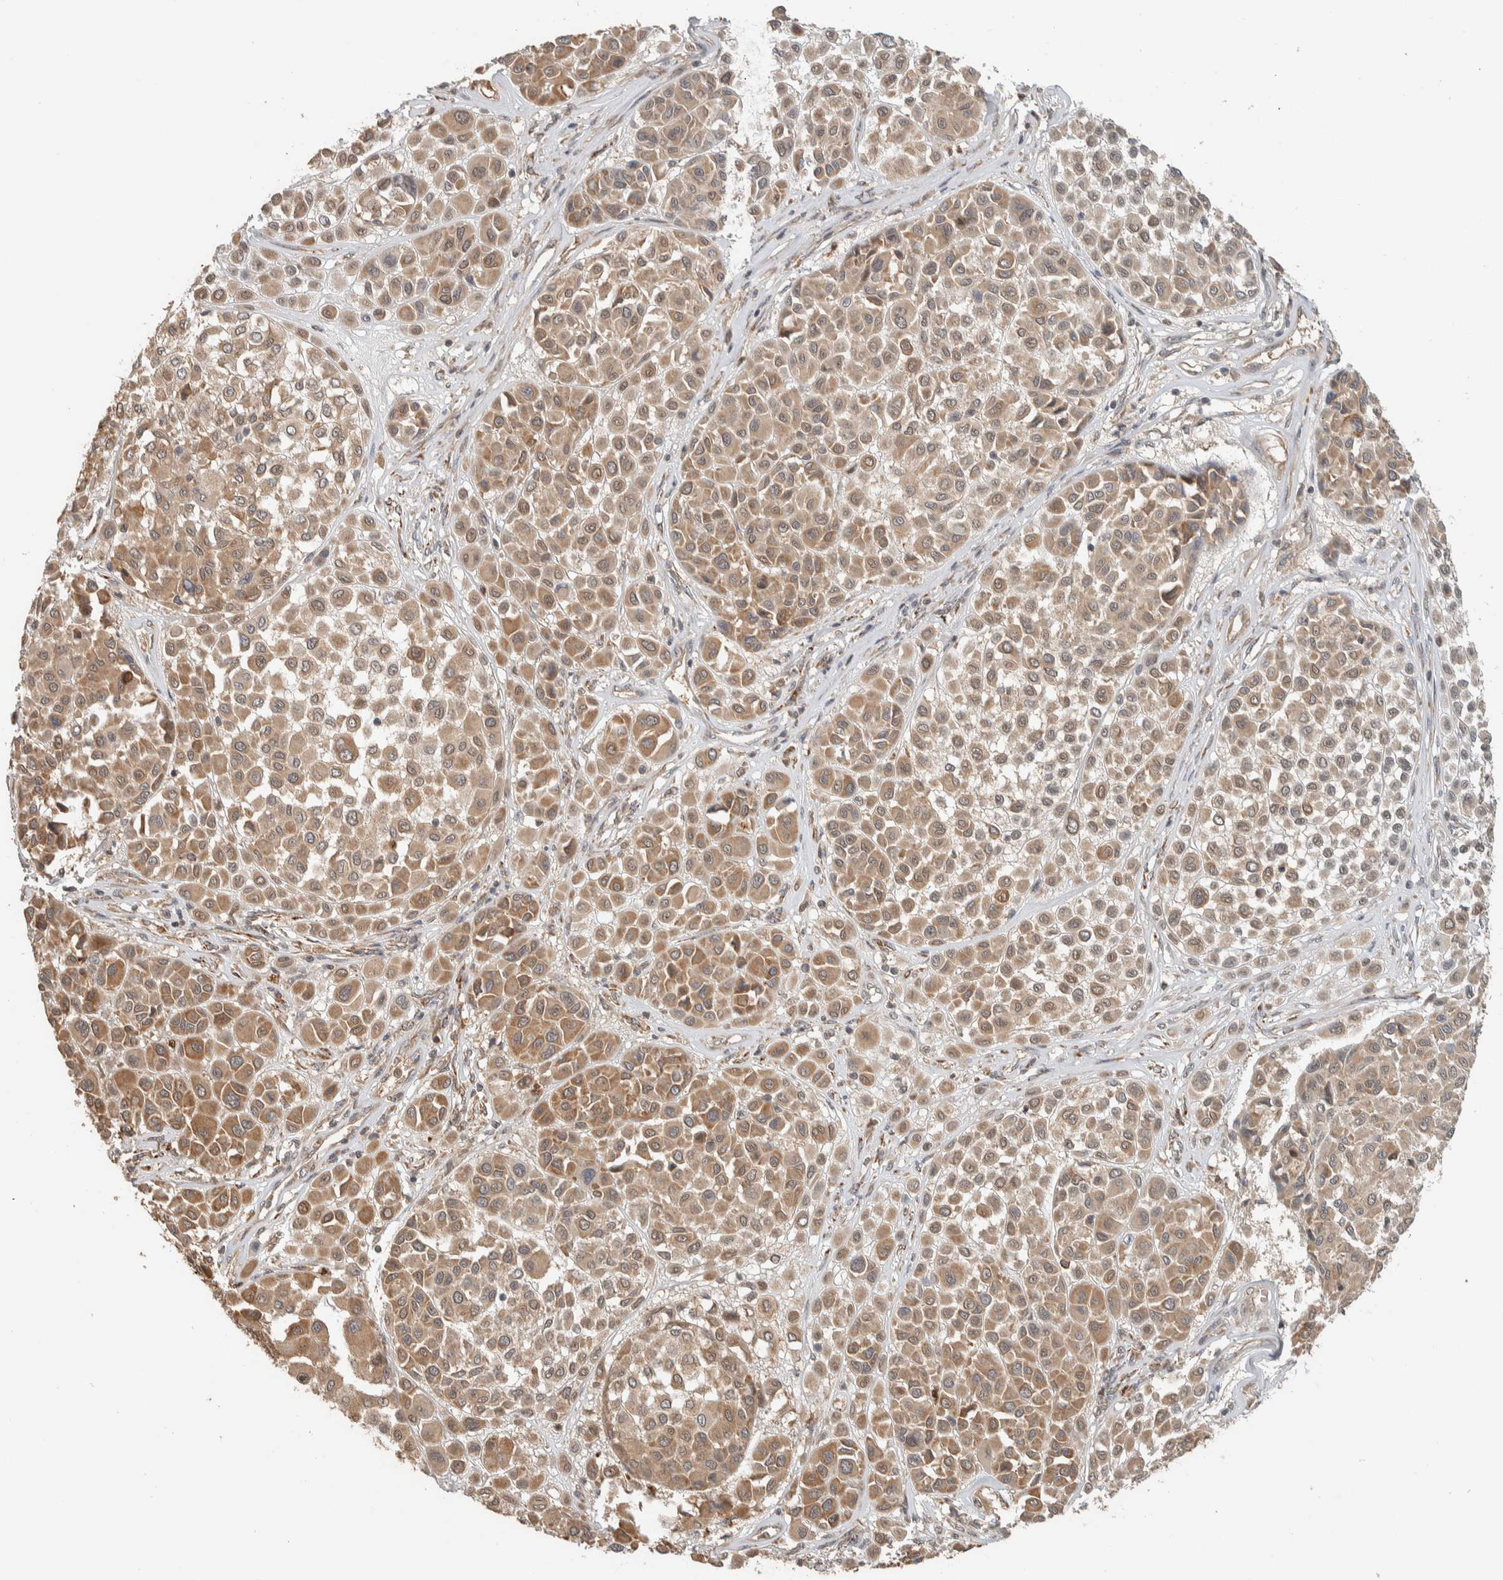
{"staining": {"intensity": "moderate", "quantity": ">75%", "location": "cytoplasmic/membranous"}, "tissue": "melanoma", "cell_type": "Tumor cells", "image_type": "cancer", "snomed": [{"axis": "morphology", "description": "Malignant melanoma, Metastatic site"}, {"axis": "topography", "description": "Soft tissue"}], "caption": "A photomicrograph of human malignant melanoma (metastatic site) stained for a protein reveals moderate cytoplasmic/membranous brown staining in tumor cells.", "gene": "ADSS2", "patient": {"sex": "male", "age": 41}}